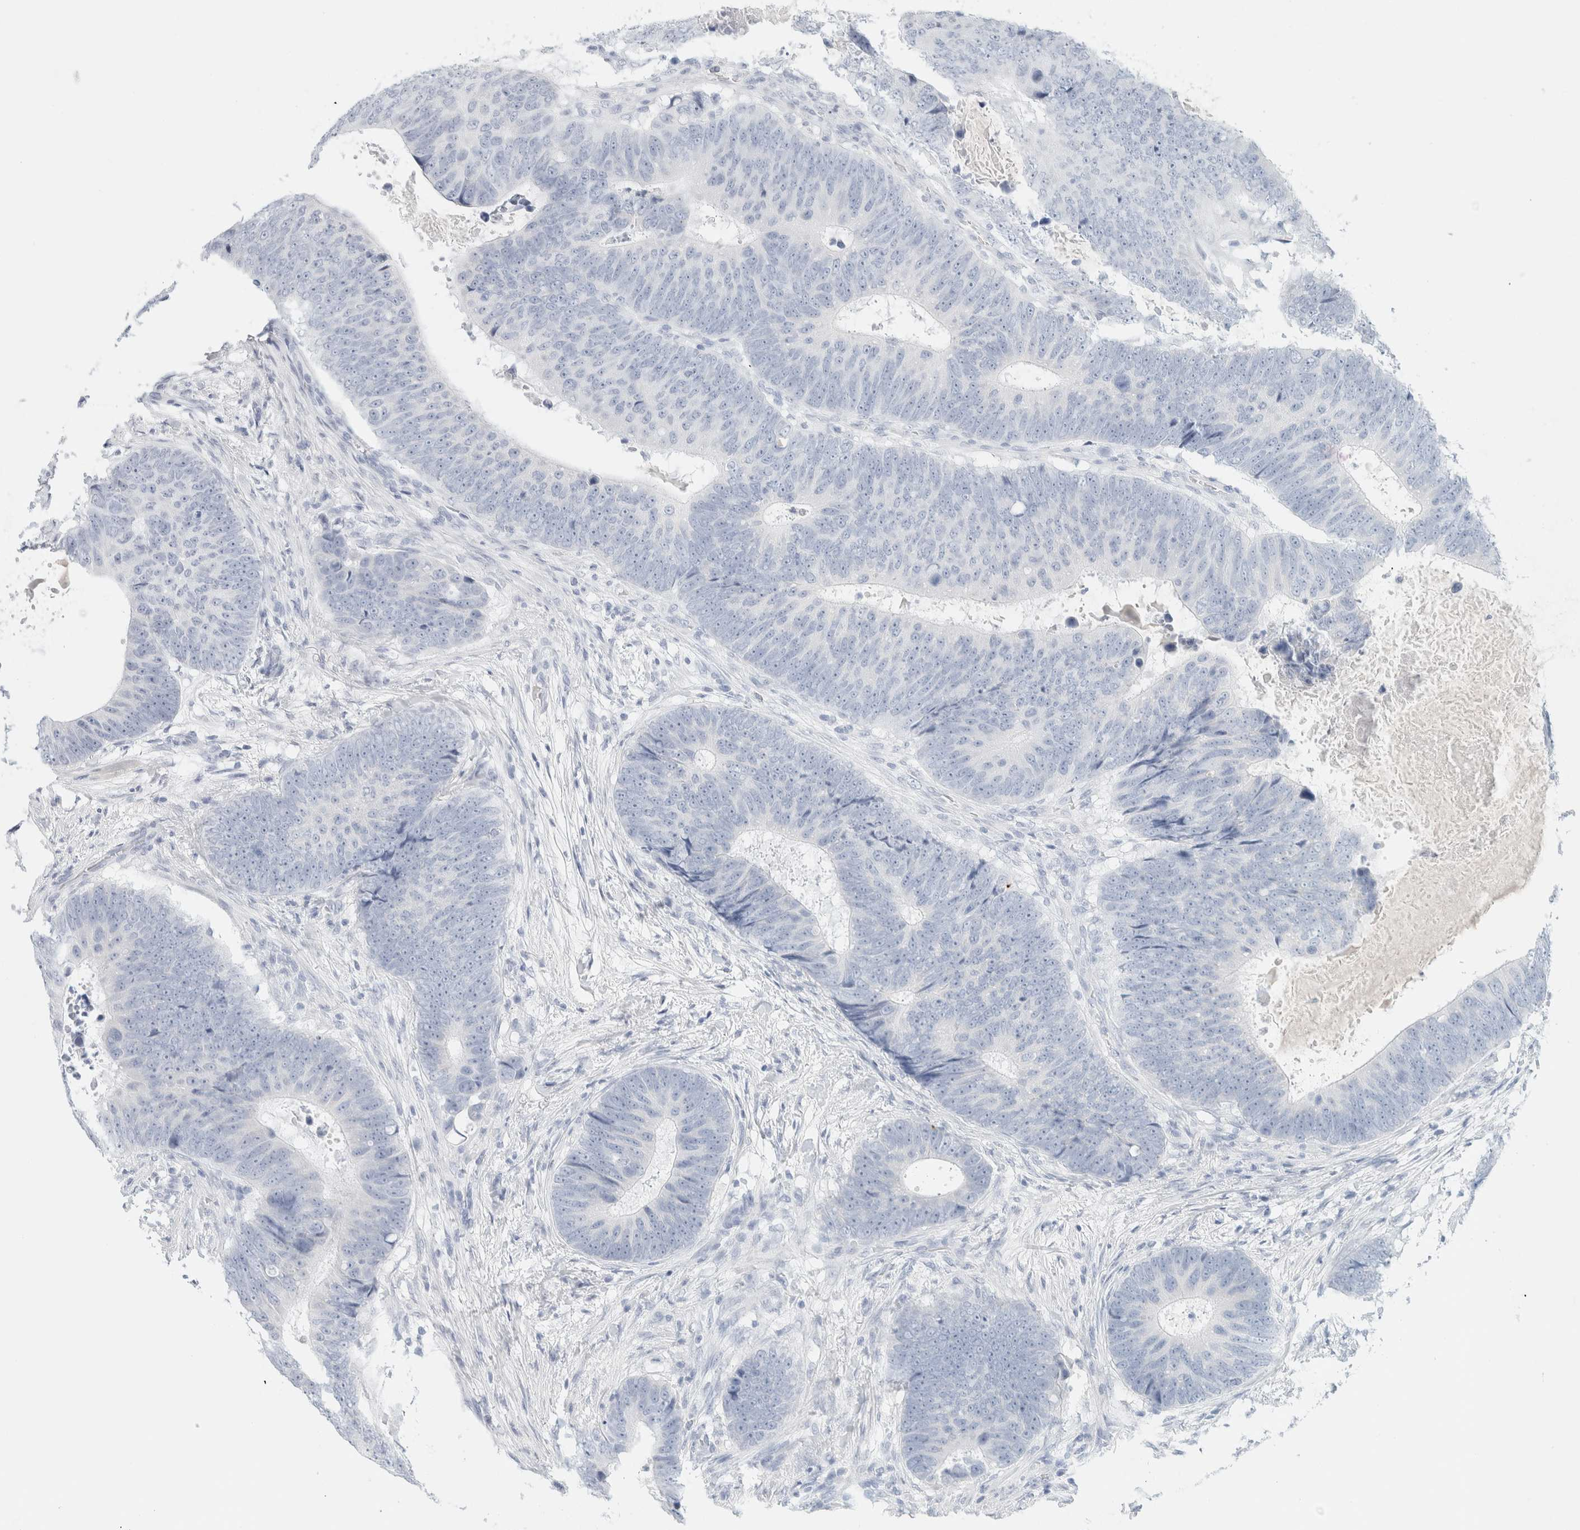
{"staining": {"intensity": "negative", "quantity": "none", "location": "none"}, "tissue": "colorectal cancer", "cell_type": "Tumor cells", "image_type": "cancer", "snomed": [{"axis": "morphology", "description": "Adenocarcinoma, NOS"}, {"axis": "topography", "description": "Colon"}], "caption": "The immunohistochemistry photomicrograph has no significant positivity in tumor cells of colorectal adenocarcinoma tissue.", "gene": "HEXD", "patient": {"sex": "male", "age": 56}}